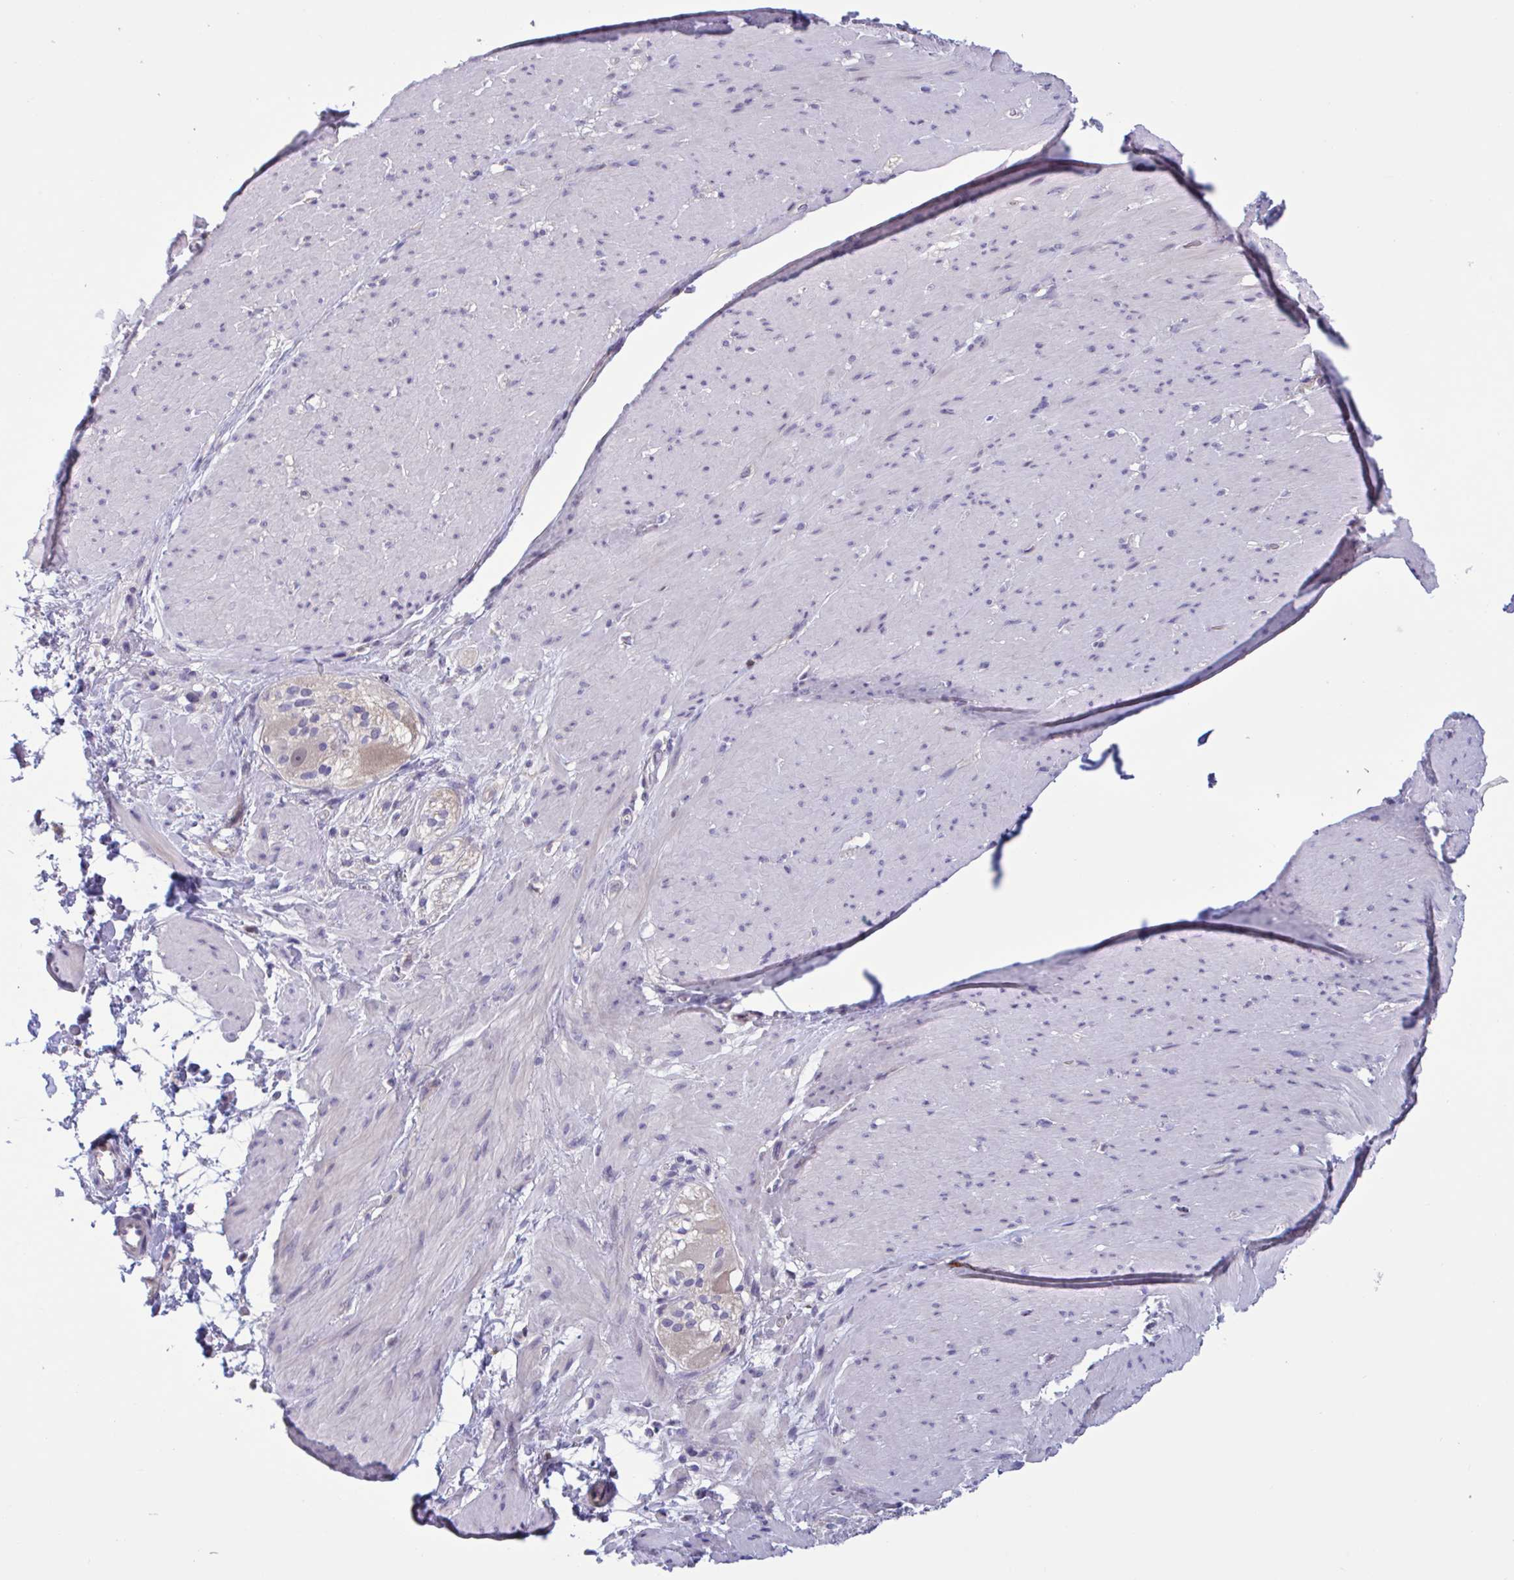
{"staining": {"intensity": "negative", "quantity": "none", "location": "none"}, "tissue": "smooth muscle", "cell_type": "Smooth muscle cells", "image_type": "normal", "snomed": [{"axis": "morphology", "description": "Normal tissue, NOS"}, {"axis": "topography", "description": "Smooth muscle"}, {"axis": "topography", "description": "Rectum"}], "caption": "This histopathology image is of unremarkable smooth muscle stained with IHC to label a protein in brown with the nuclei are counter-stained blue. There is no positivity in smooth muscle cells. (DAB (3,3'-diaminobenzidine) immunohistochemistry visualized using brightfield microscopy, high magnification).", "gene": "SNX11", "patient": {"sex": "male", "age": 53}}